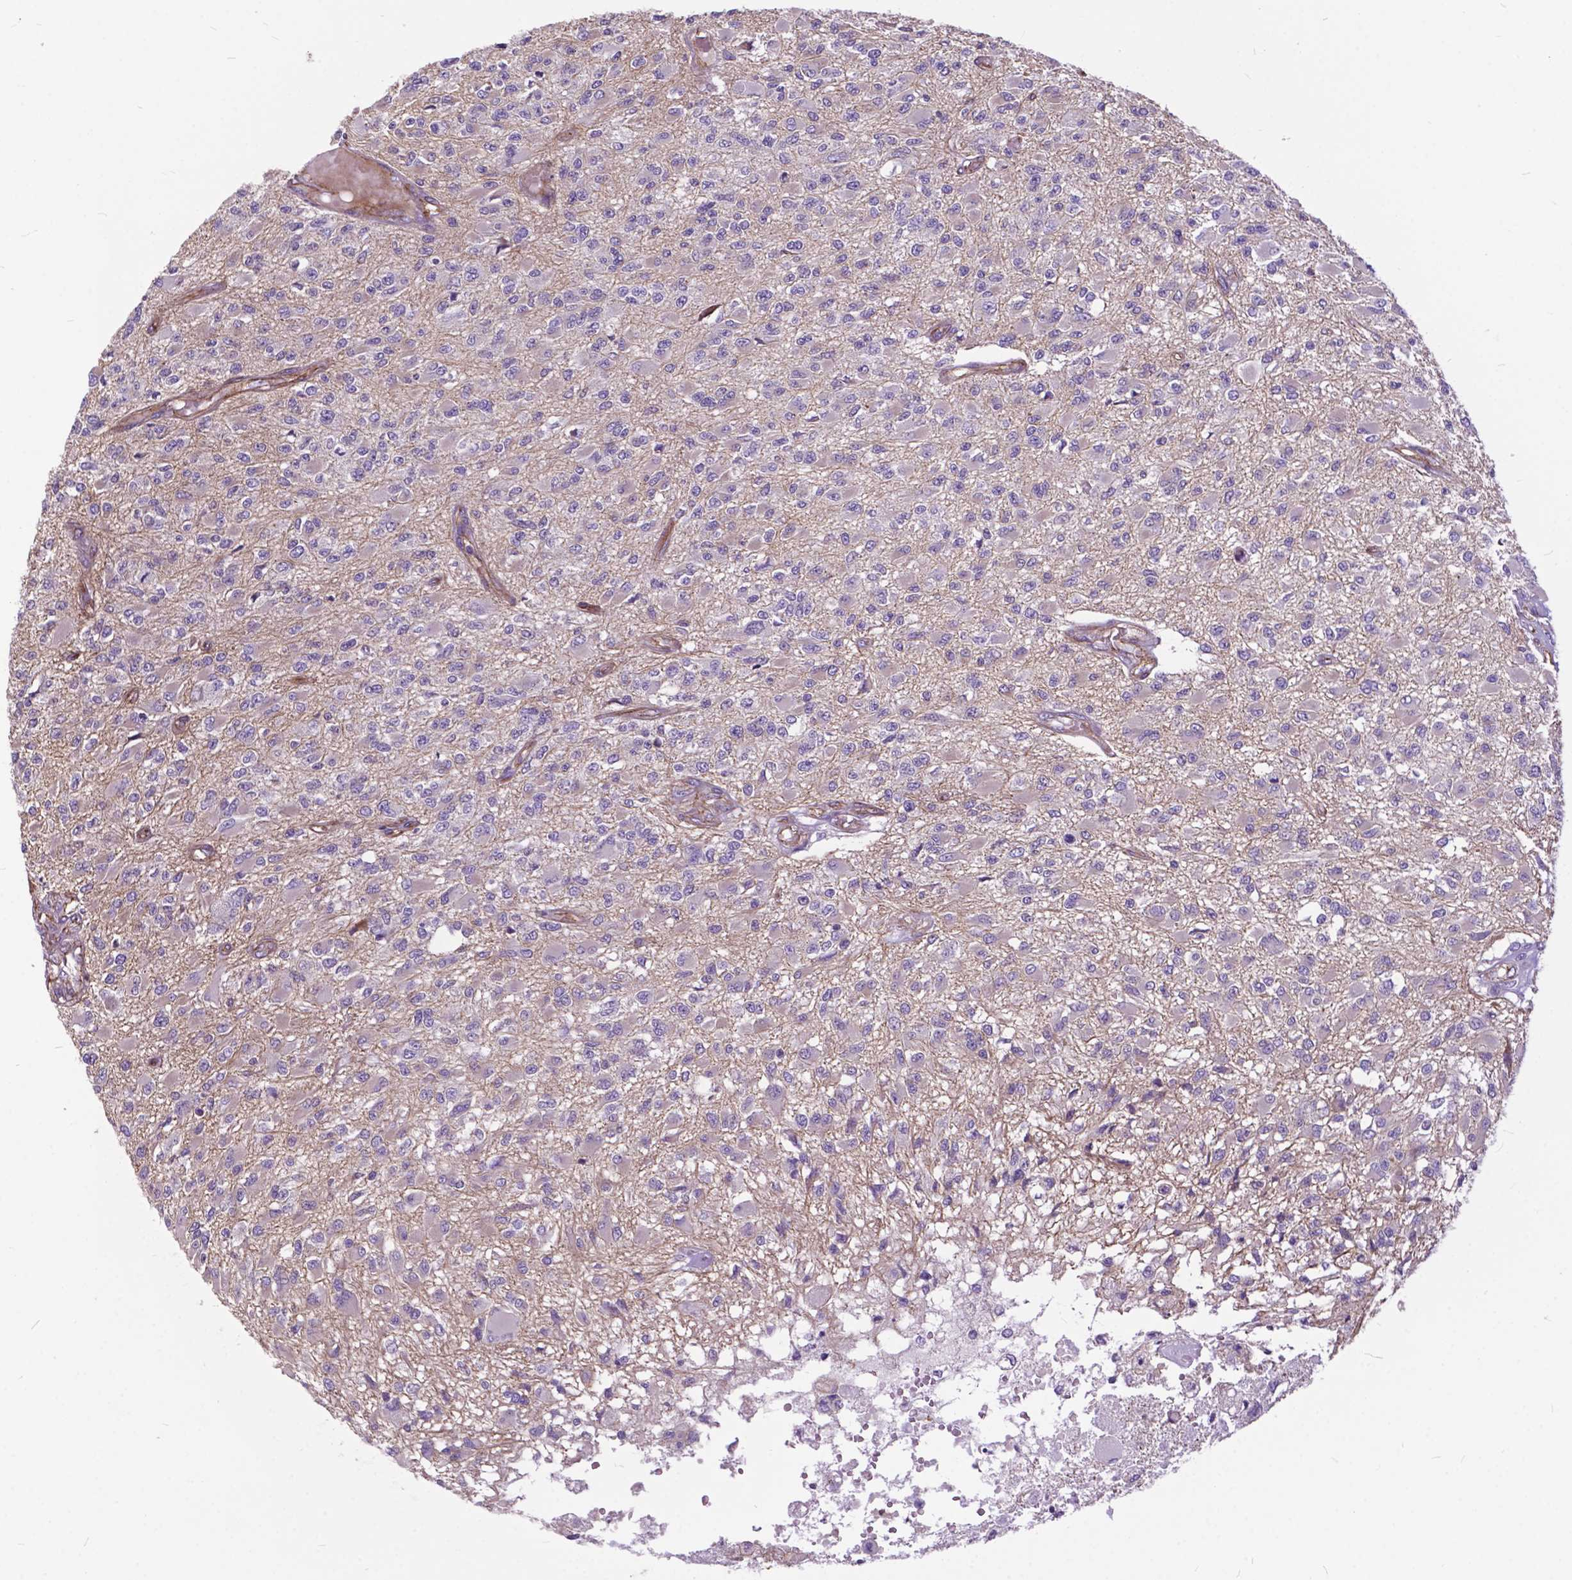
{"staining": {"intensity": "negative", "quantity": "none", "location": "none"}, "tissue": "glioma", "cell_type": "Tumor cells", "image_type": "cancer", "snomed": [{"axis": "morphology", "description": "Glioma, malignant, High grade"}, {"axis": "topography", "description": "Brain"}], "caption": "Human malignant glioma (high-grade) stained for a protein using IHC exhibits no expression in tumor cells.", "gene": "FLT4", "patient": {"sex": "female", "age": 63}}